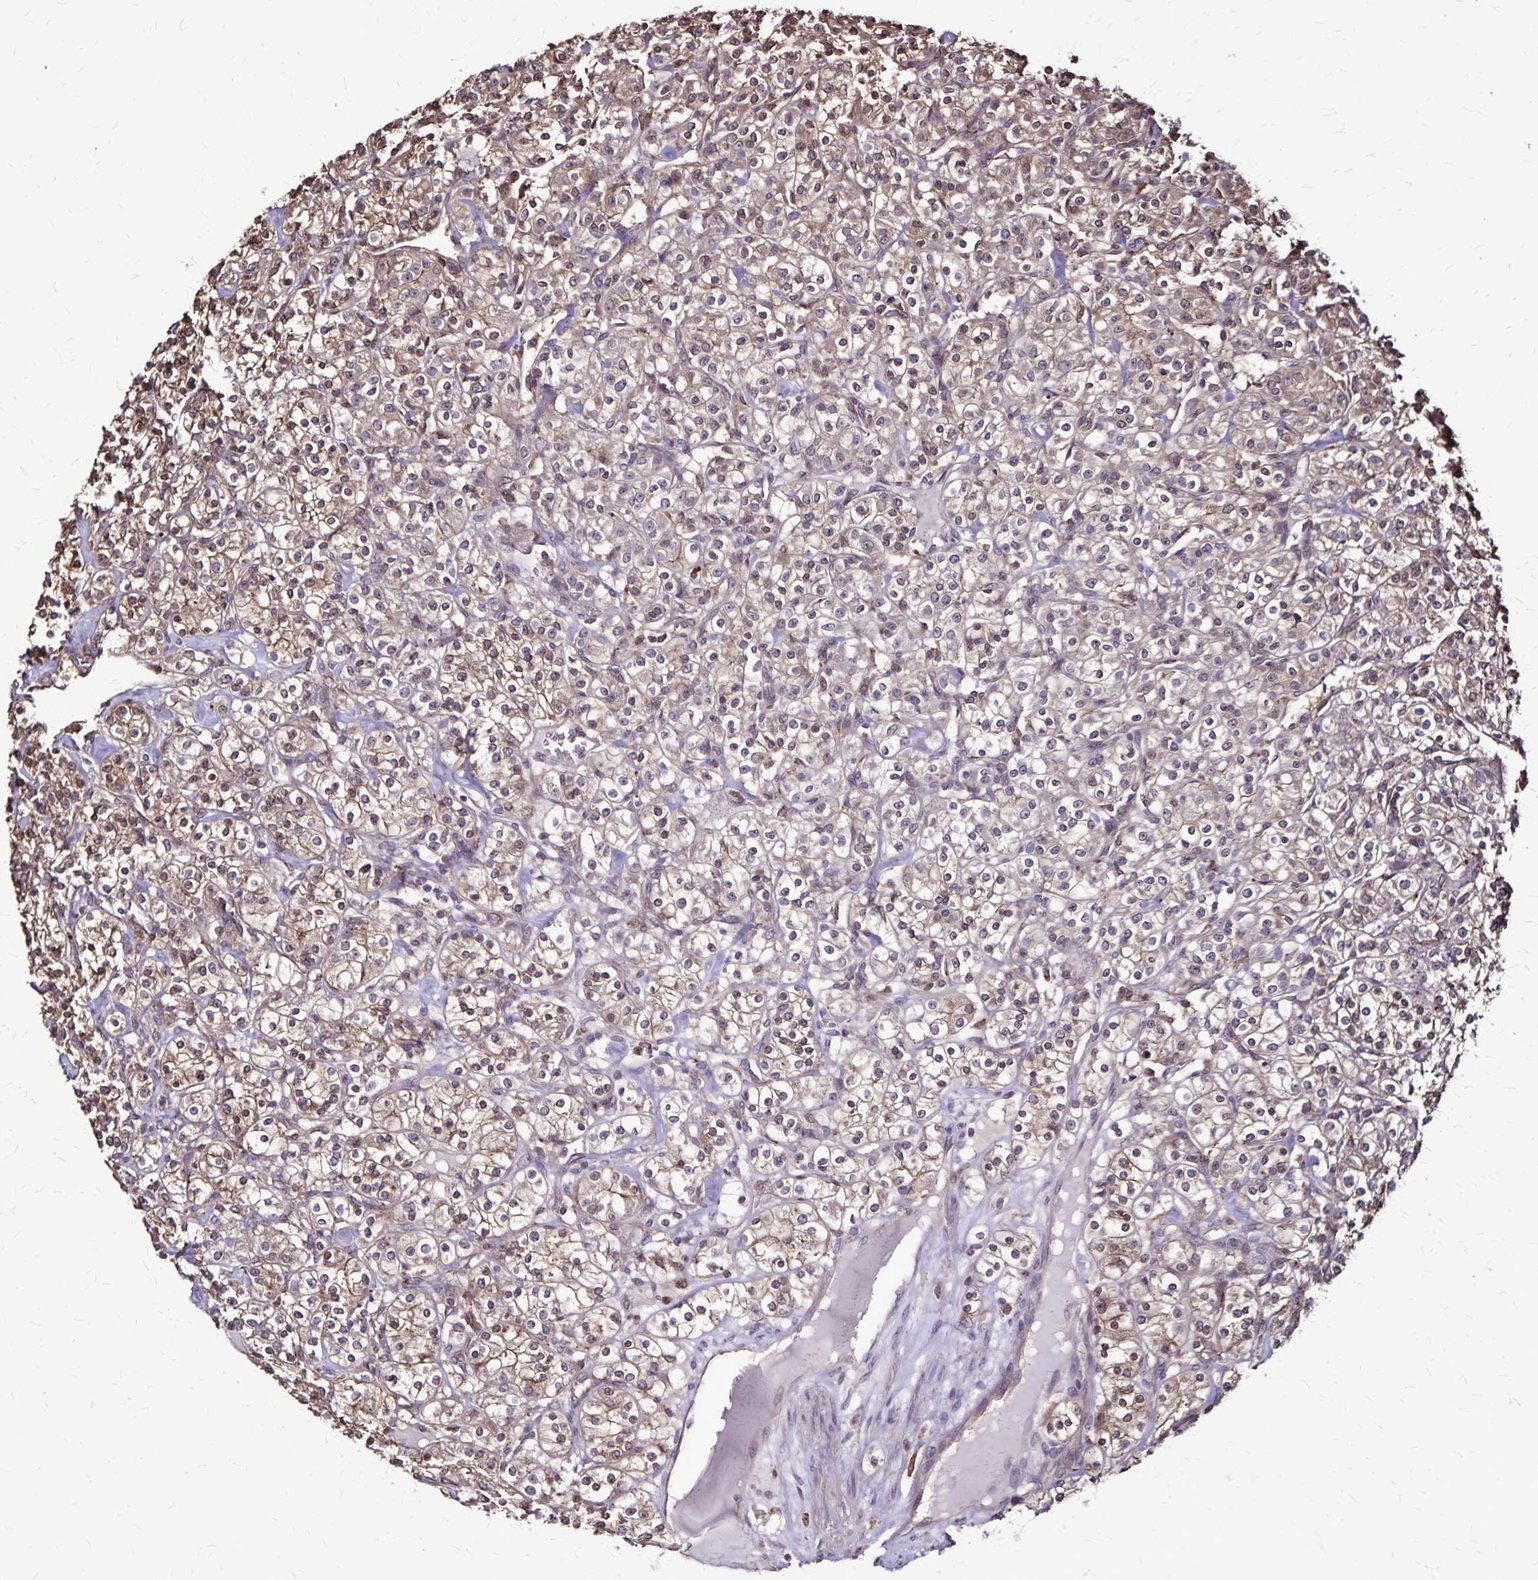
{"staining": {"intensity": "weak", "quantity": ">75%", "location": "cytoplasmic/membranous,nuclear"}, "tissue": "renal cancer", "cell_type": "Tumor cells", "image_type": "cancer", "snomed": [{"axis": "morphology", "description": "Adenocarcinoma, NOS"}, {"axis": "topography", "description": "Kidney"}], "caption": "Protein expression analysis of human adenocarcinoma (renal) reveals weak cytoplasmic/membranous and nuclear staining in about >75% of tumor cells.", "gene": "CHMP1B", "patient": {"sex": "male", "age": 77}}